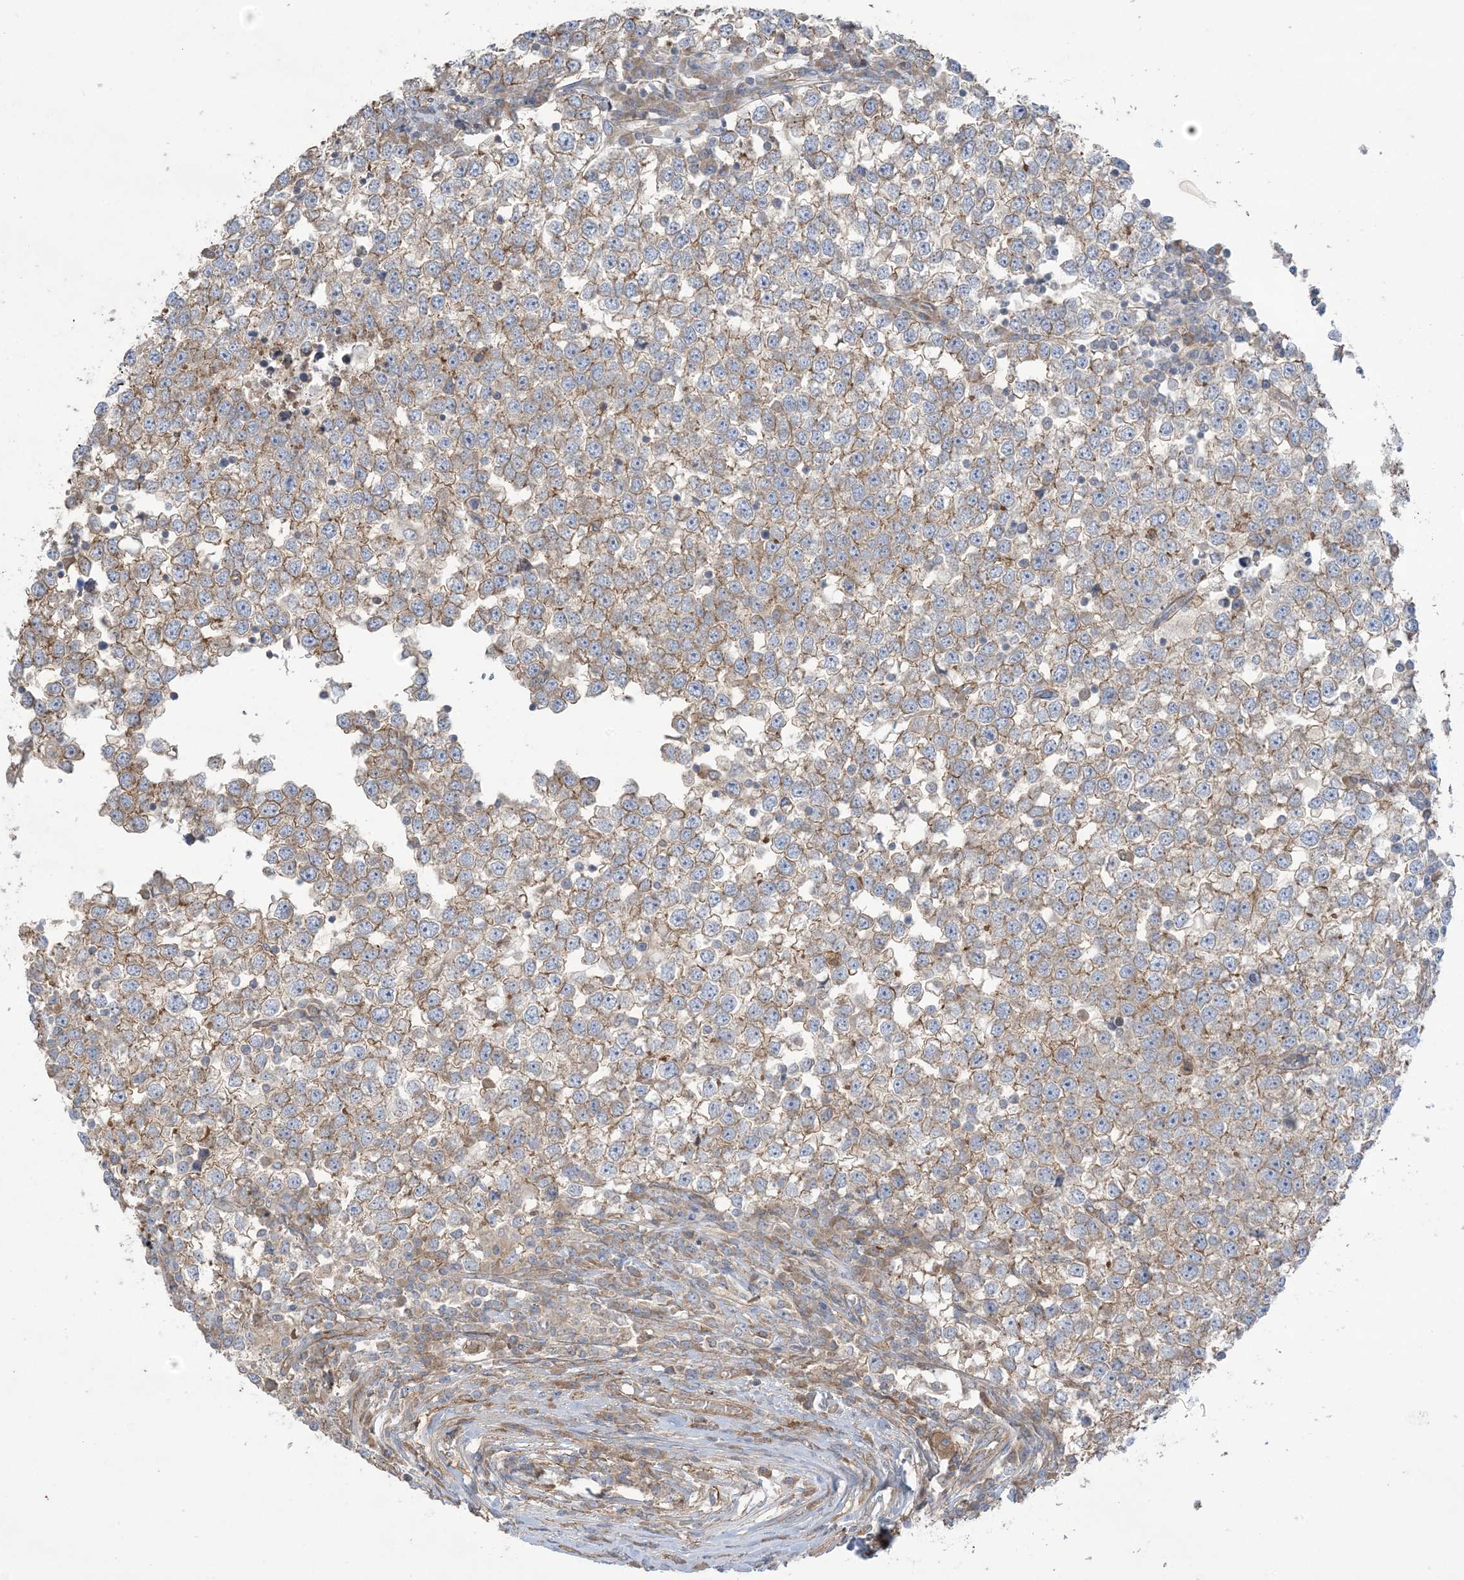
{"staining": {"intensity": "weak", "quantity": "25%-75%", "location": "cytoplasmic/membranous"}, "tissue": "testis cancer", "cell_type": "Tumor cells", "image_type": "cancer", "snomed": [{"axis": "morphology", "description": "Seminoma, NOS"}, {"axis": "topography", "description": "Testis"}], "caption": "The image shows staining of testis cancer, revealing weak cytoplasmic/membranous protein positivity (brown color) within tumor cells.", "gene": "CCNY", "patient": {"sex": "male", "age": 65}}